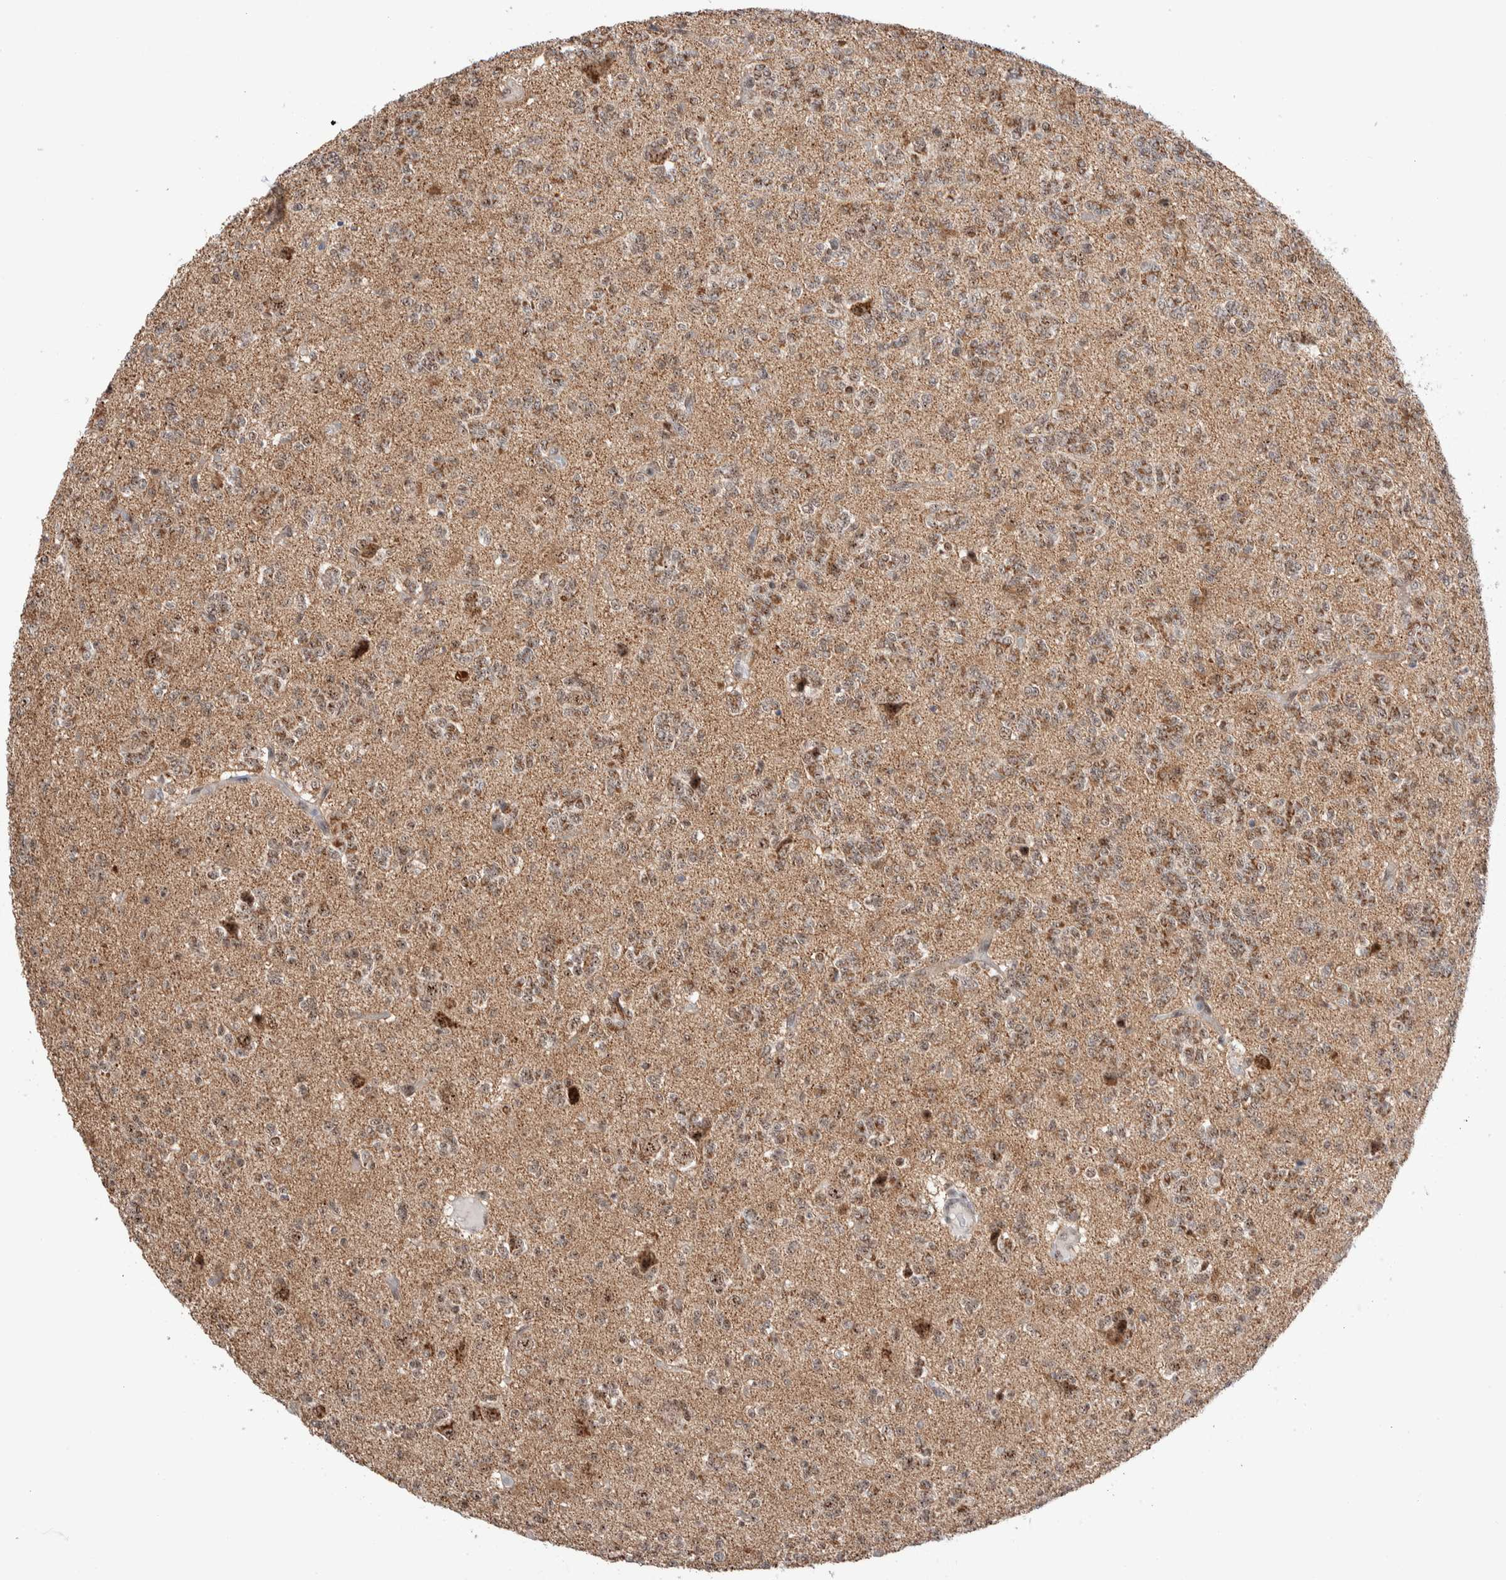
{"staining": {"intensity": "moderate", "quantity": "25%-75%", "location": "nuclear"}, "tissue": "glioma", "cell_type": "Tumor cells", "image_type": "cancer", "snomed": [{"axis": "morphology", "description": "Glioma, malignant, Low grade"}, {"axis": "topography", "description": "Brain"}], "caption": "Glioma stained for a protein exhibits moderate nuclear positivity in tumor cells.", "gene": "ZNF695", "patient": {"sex": "male", "age": 38}}